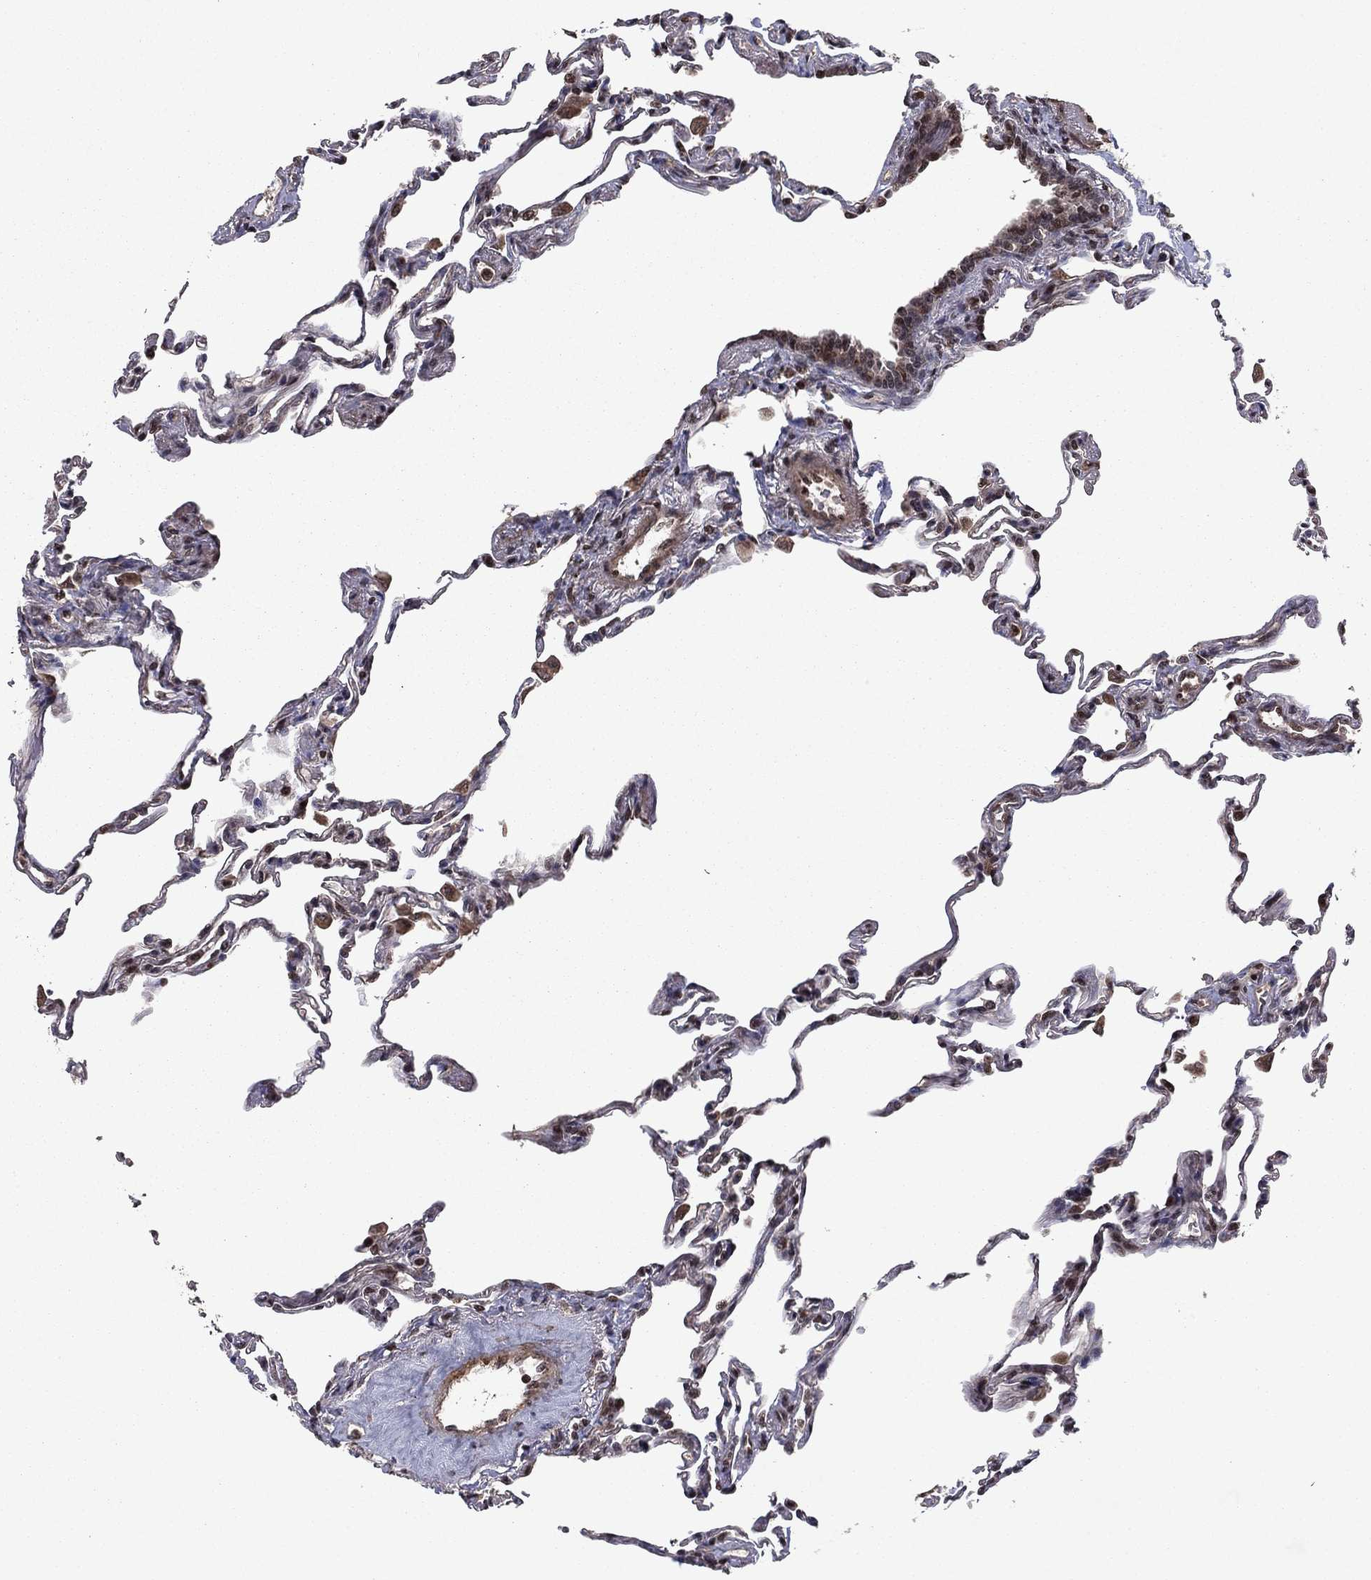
{"staining": {"intensity": "moderate", "quantity": "25%-75%", "location": "cytoplasmic/membranous,nuclear"}, "tissue": "lung", "cell_type": "Alveolar cells", "image_type": "normal", "snomed": [{"axis": "morphology", "description": "Normal tissue, NOS"}, {"axis": "topography", "description": "Lung"}], "caption": "IHC staining of benign lung, which reveals medium levels of moderate cytoplasmic/membranous,nuclear staining in about 25%-75% of alveolar cells indicating moderate cytoplasmic/membranous,nuclear protein staining. The staining was performed using DAB (brown) for protein detection and nuclei were counterstained in hematoxylin (blue).", "gene": "SORBS1", "patient": {"sex": "female", "age": 57}}